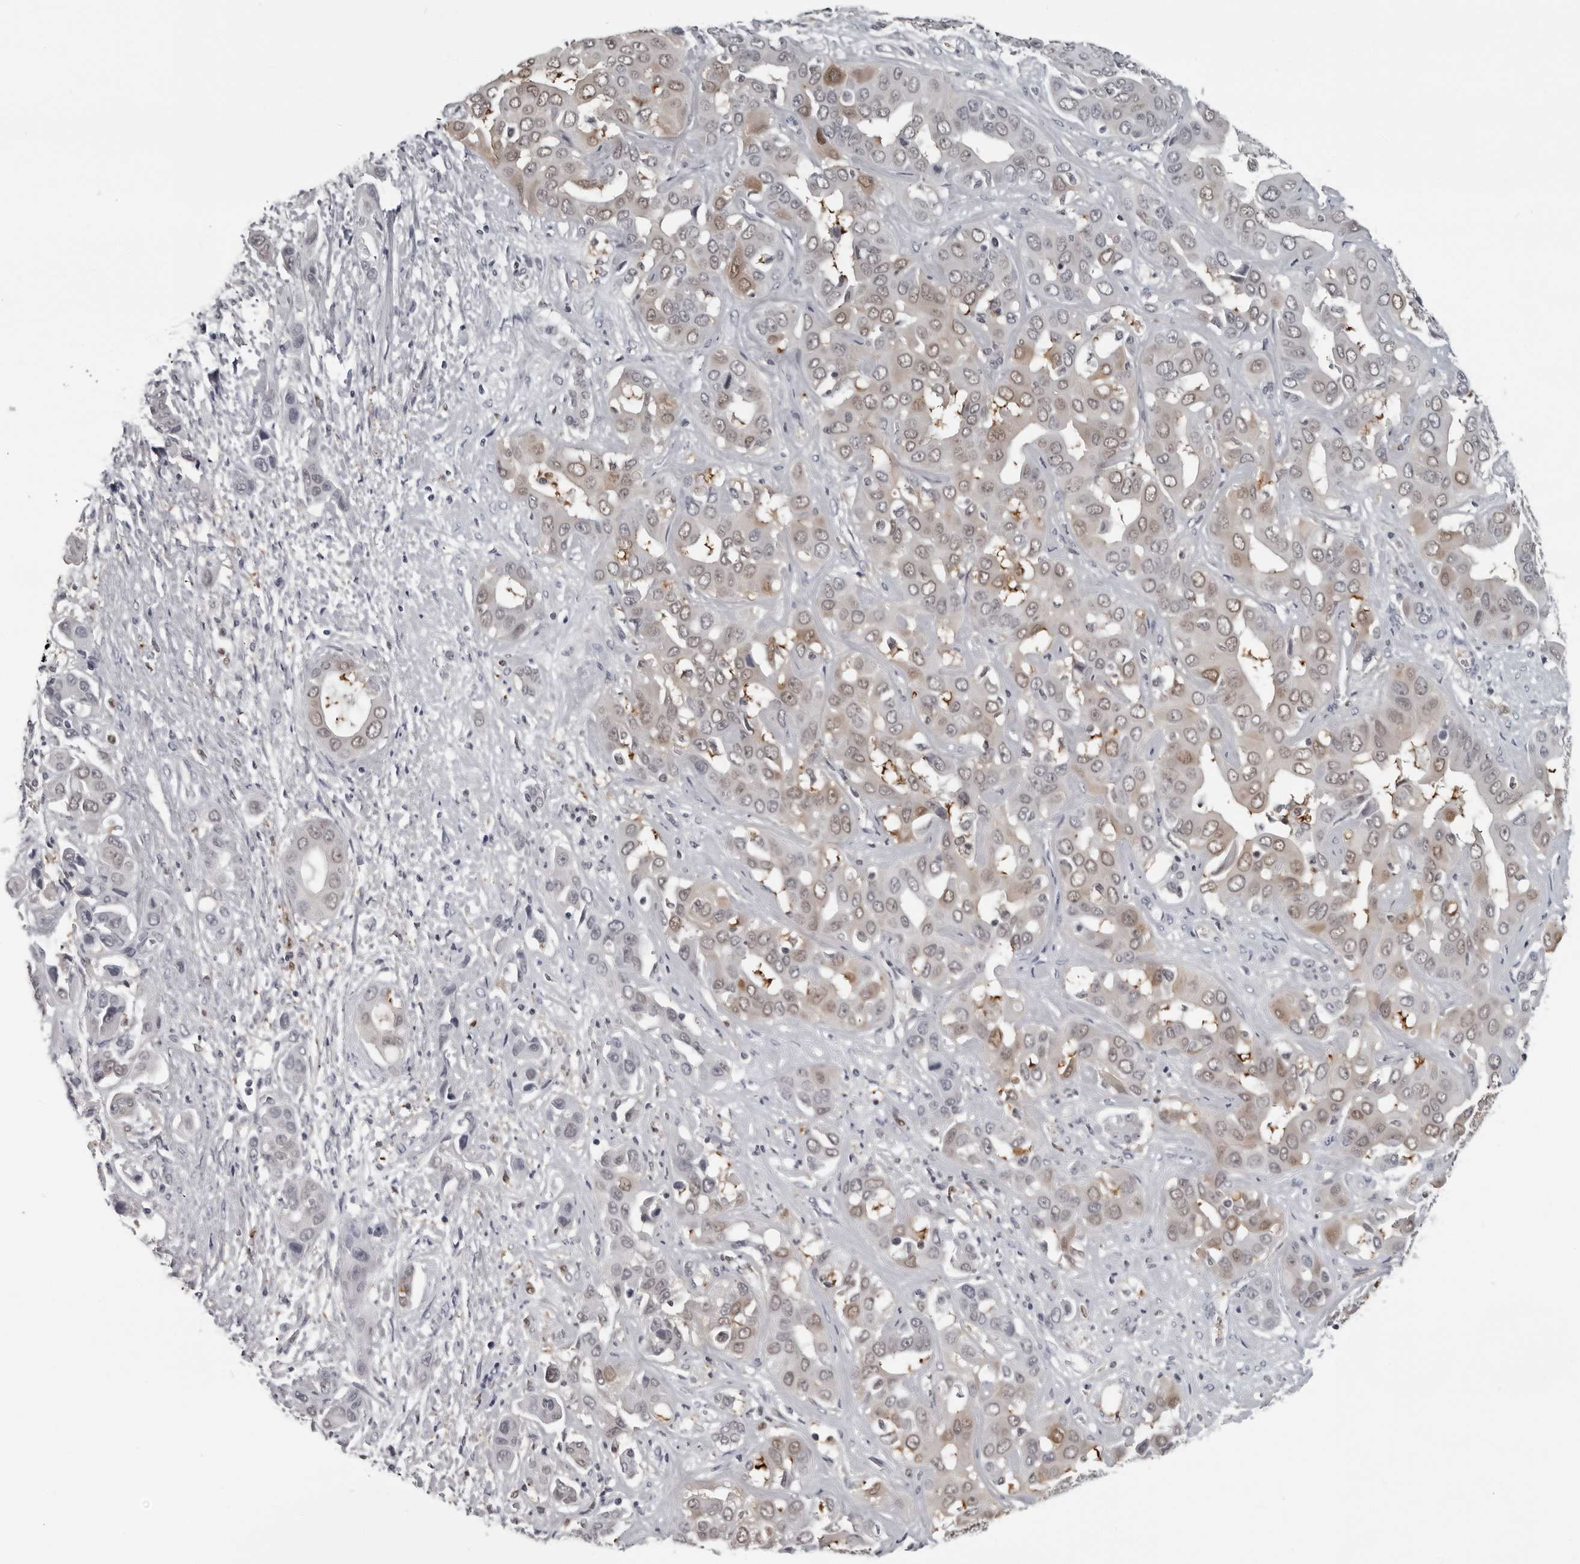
{"staining": {"intensity": "weak", "quantity": "<25%", "location": "cytoplasmic/membranous,nuclear"}, "tissue": "liver cancer", "cell_type": "Tumor cells", "image_type": "cancer", "snomed": [{"axis": "morphology", "description": "Cholangiocarcinoma"}, {"axis": "topography", "description": "Liver"}], "caption": "This is a photomicrograph of immunohistochemistry (IHC) staining of liver cancer (cholangiocarcinoma), which shows no expression in tumor cells.", "gene": "LZIC", "patient": {"sex": "female", "age": 52}}